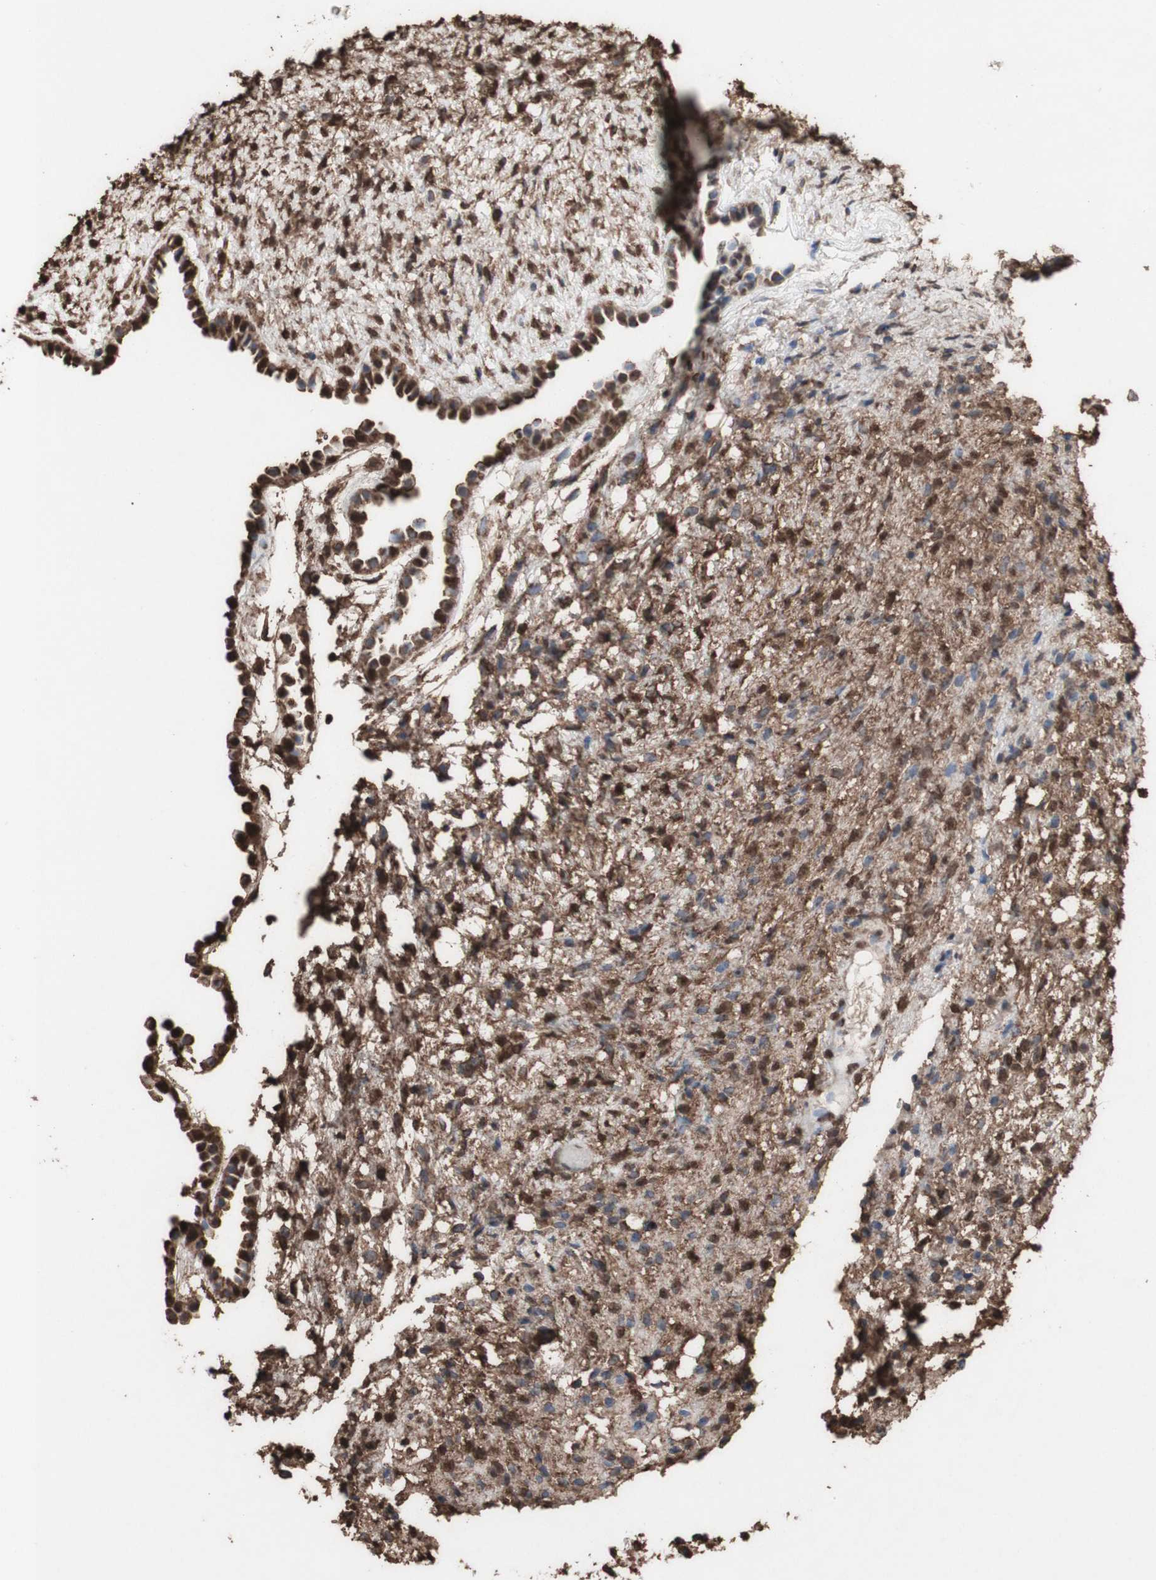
{"staining": {"intensity": "moderate", "quantity": "25%-75%", "location": "cytoplasmic/membranous,nuclear"}, "tissue": "ovary", "cell_type": "Follicle cells", "image_type": "normal", "snomed": [{"axis": "morphology", "description": "Normal tissue, NOS"}, {"axis": "morphology", "description": "Cyst, NOS"}, {"axis": "topography", "description": "Ovary"}], "caption": "This photomicrograph reveals immunohistochemistry (IHC) staining of unremarkable ovary, with medium moderate cytoplasmic/membranous,nuclear positivity in approximately 25%-75% of follicle cells.", "gene": "PIDD1", "patient": {"sex": "female", "age": 18}}